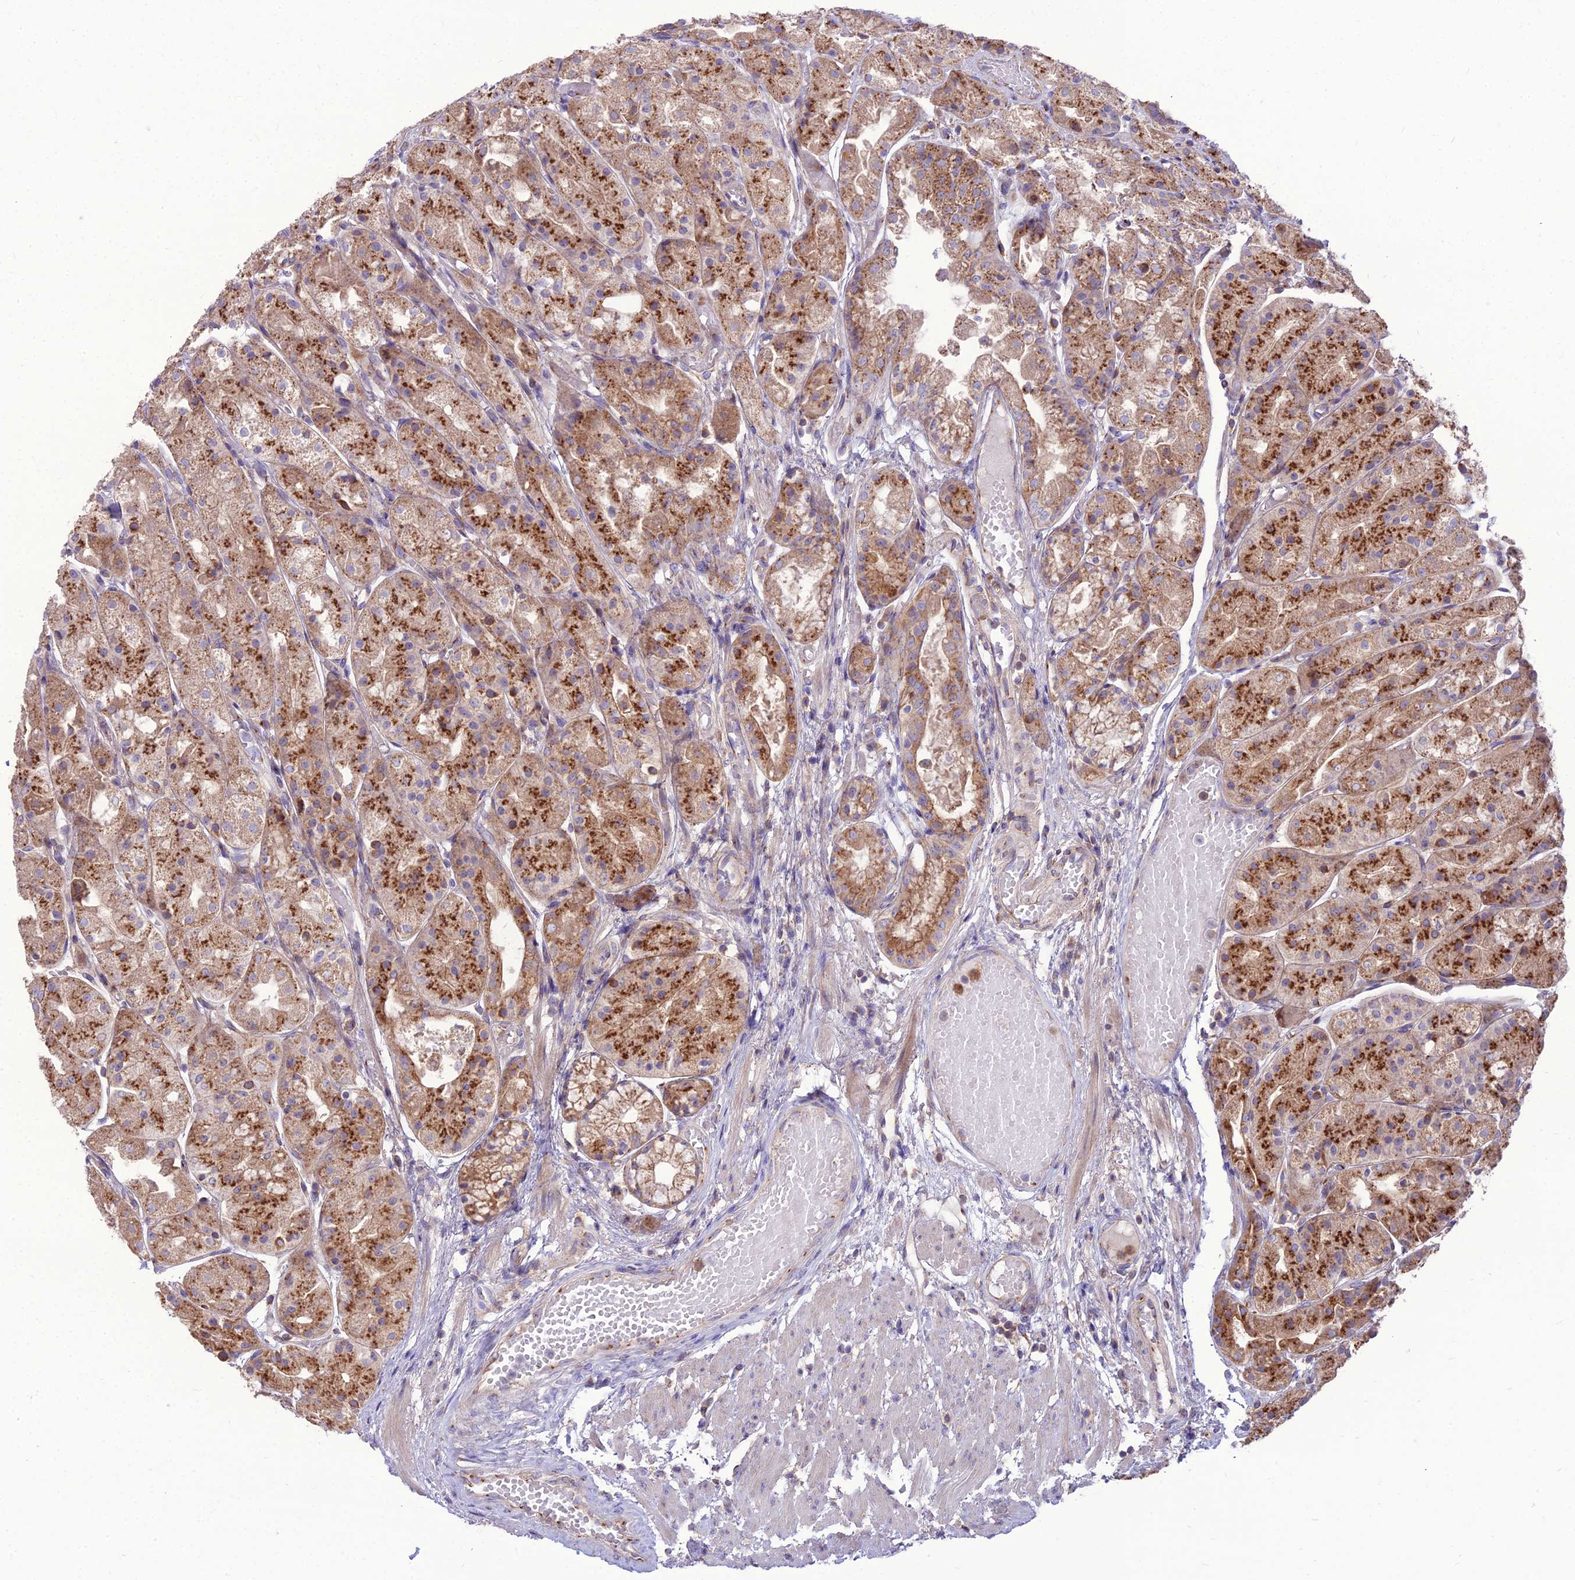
{"staining": {"intensity": "strong", "quantity": "25%-75%", "location": "cytoplasmic/membranous"}, "tissue": "stomach", "cell_type": "Glandular cells", "image_type": "normal", "snomed": [{"axis": "morphology", "description": "Normal tissue, NOS"}, {"axis": "topography", "description": "Stomach, upper"}], "caption": "Immunohistochemistry image of unremarkable stomach stained for a protein (brown), which reveals high levels of strong cytoplasmic/membranous positivity in about 25%-75% of glandular cells.", "gene": "SPRYD7", "patient": {"sex": "male", "age": 72}}